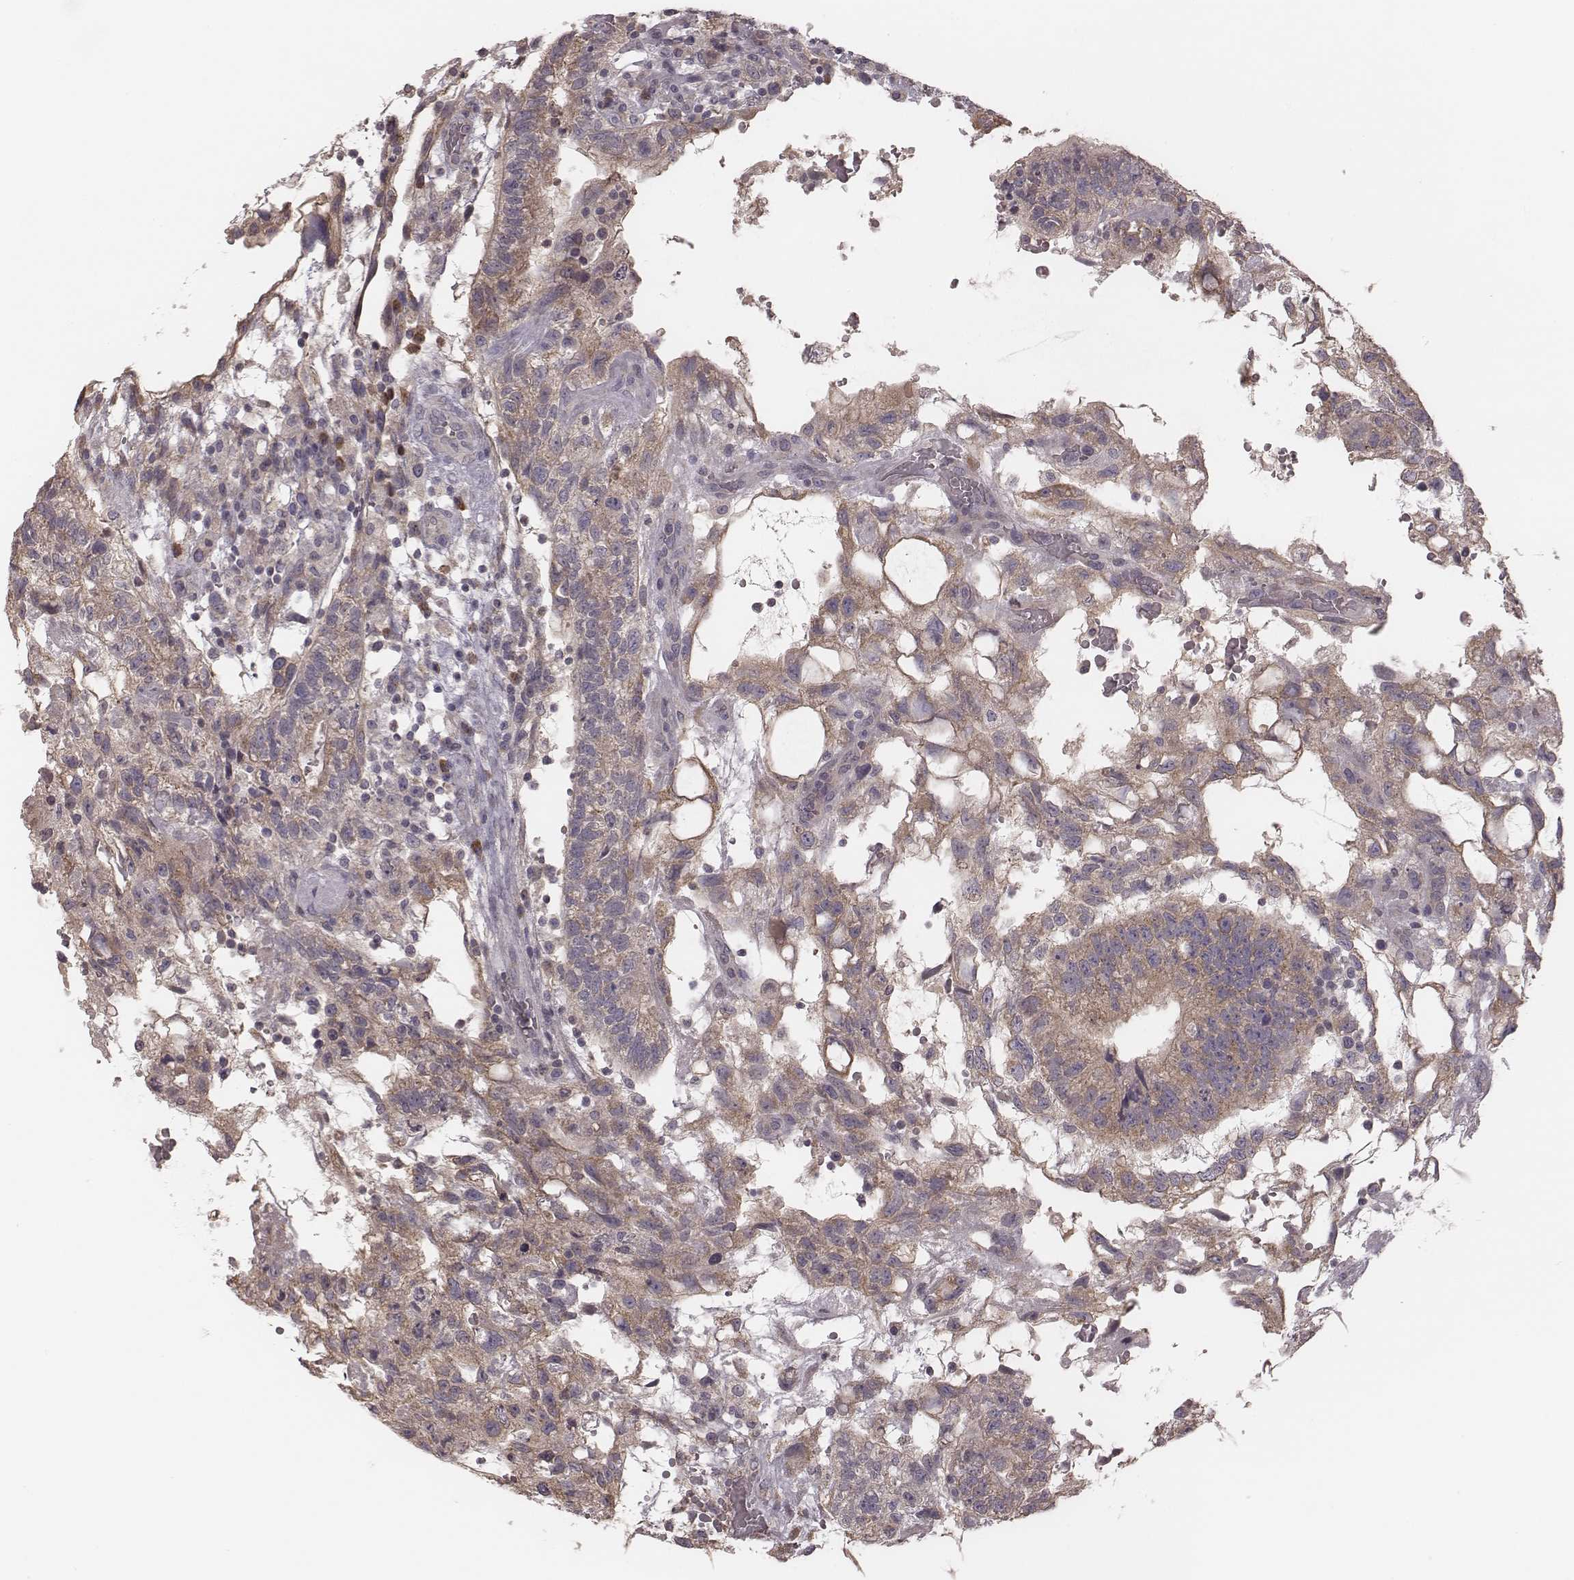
{"staining": {"intensity": "moderate", "quantity": ">75%", "location": "cytoplasmic/membranous"}, "tissue": "testis cancer", "cell_type": "Tumor cells", "image_type": "cancer", "snomed": [{"axis": "morphology", "description": "Carcinoma, Embryonal, NOS"}, {"axis": "topography", "description": "Testis"}], "caption": "Immunohistochemistry (IHC) of testis cancer displays medium levels of moderate cytoplasmic/membranous staining in about >75% of tumor cells. (DAB (3,3'-diaminobenzidine) = brown stain, brightfield microscopy at high magnification).", "gene": "P2RX5", "patient": {"sex": "male", "age": 32}}